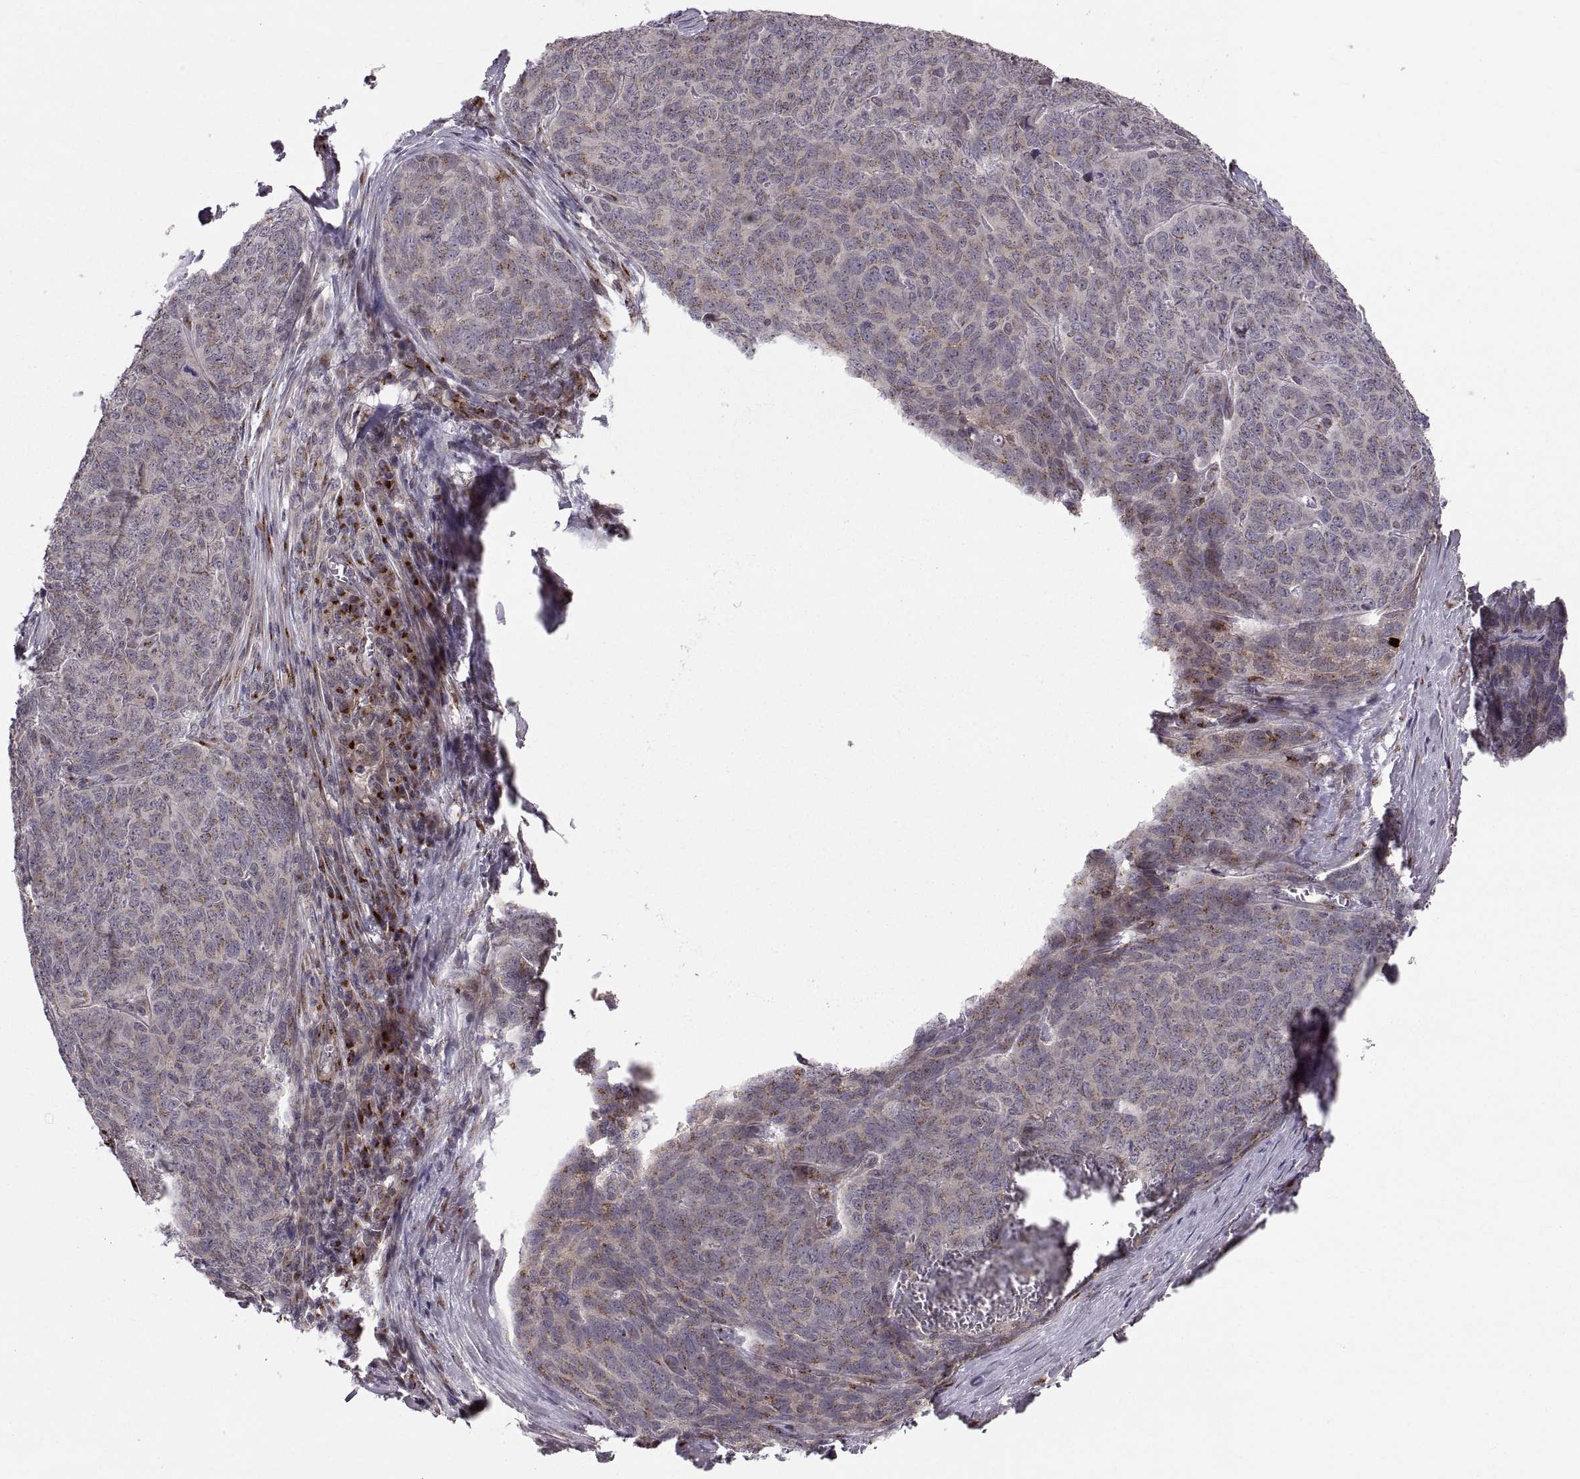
{"staining": {"intensity": "weak", "quantity": "25%-75%", "location": "cytoplasmic/membranous"}, "tissue": "skin cancer", "cell_type": "Tumor cells", "image_type": "cancer", "snomed": [{"axis": "morphology", "description": "Squamous cell carcinoma, NOS"}, {"axis": "topography", "description": "Skin"}, {"axis": "topography", "description": "Anal"}], "caption": "Immunohistochemistry (IHC) of human skin squamous cell carcinoma shows low levels of weak cytoplasmic/membranous expression in about 25%-75% of tumor cells.", "gene": "TESC", "patient": {"sex": "female", "age": 51}}